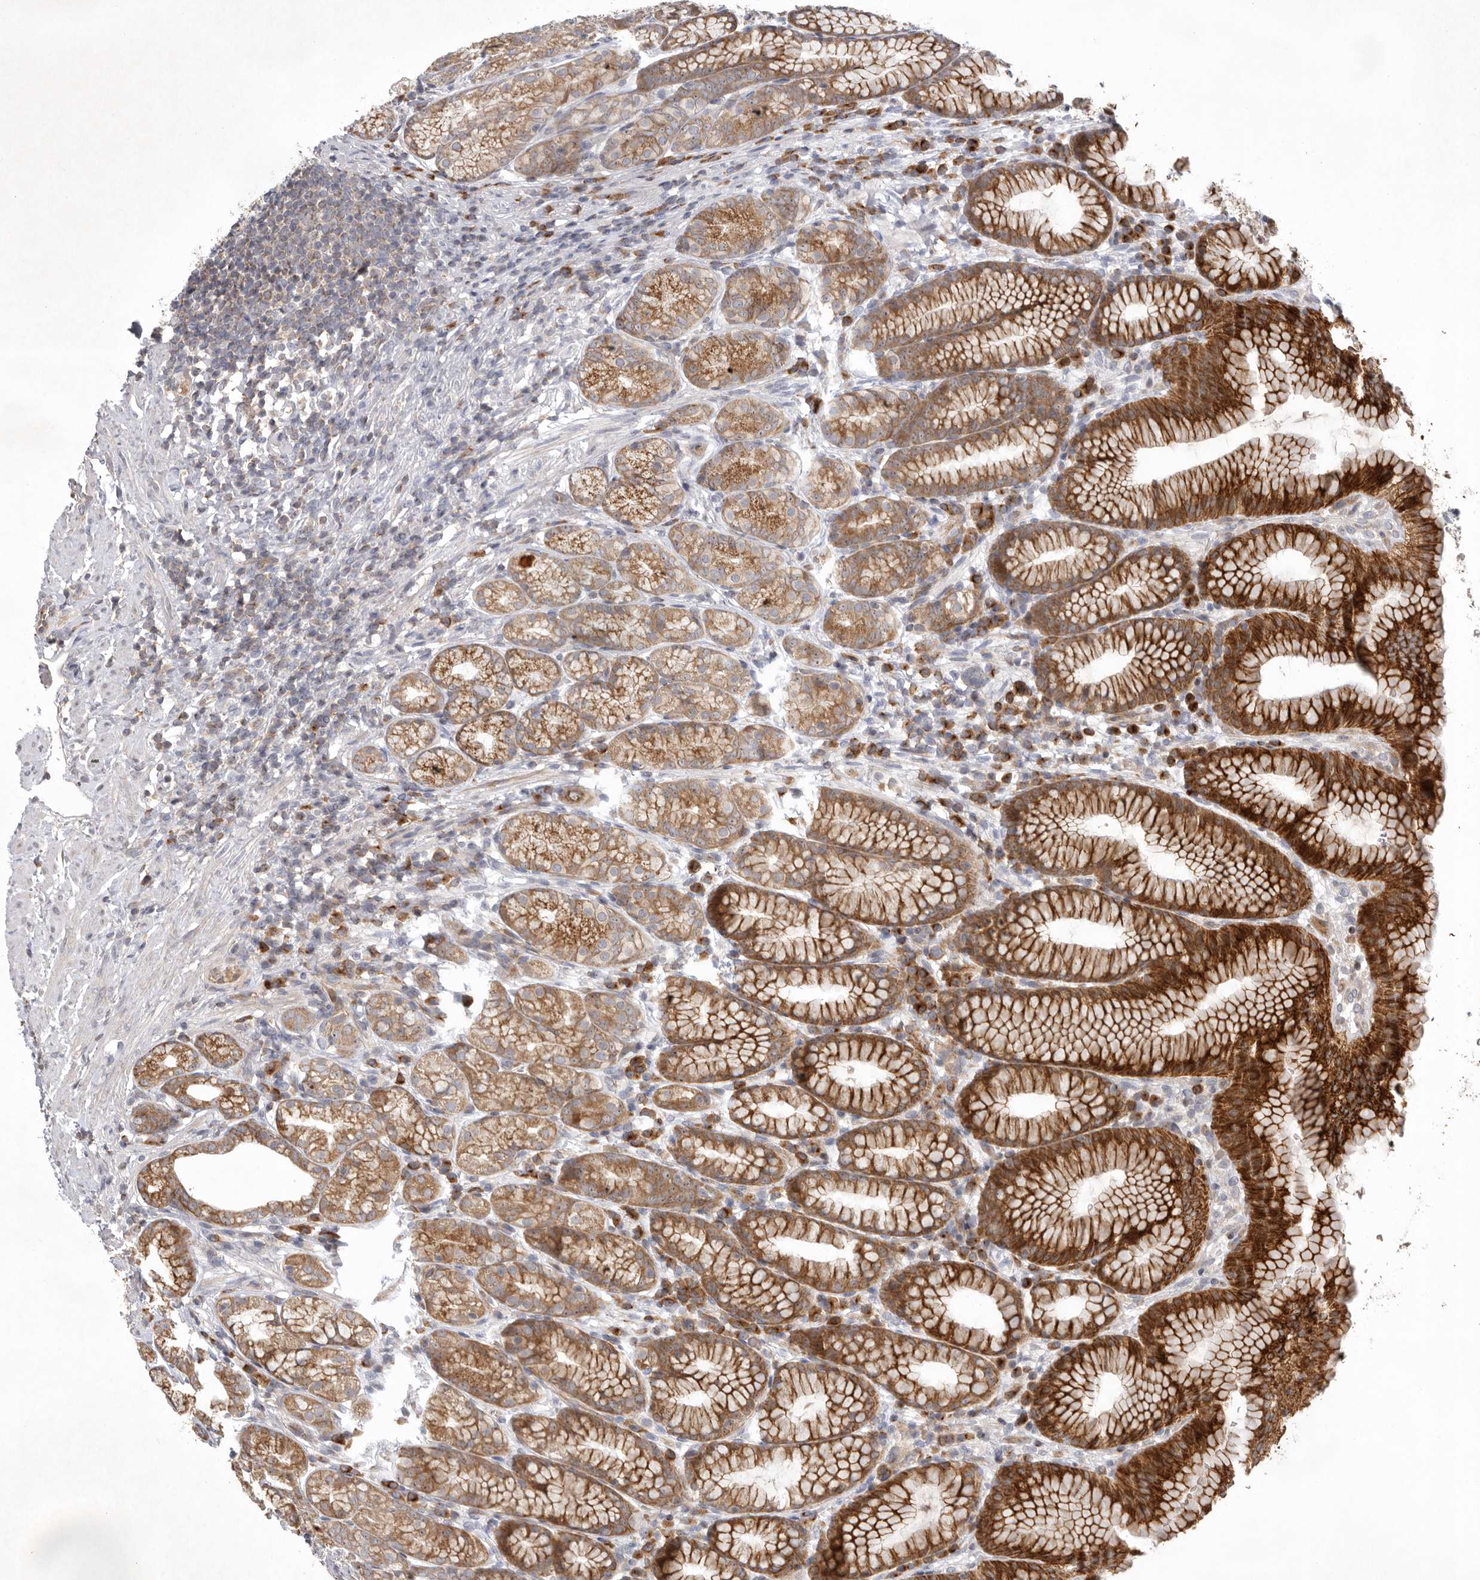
{"staining": {"intensity": "strong", "quantity": "25%-75%", "location": "cytoplasmic/membranous"}, "tissue": "stomach", "cell_type": "Glandular cells", "image_type": "normal", "snomed": [{"axis": "morphology", "description": "Normal tissue, NOS"}, {"axis": "topography", "description": "Stomach"}], "caption": "Brown immunohistochemical staining in benign human stomach shows strong cytoplasmic/membranous expression in about 25%-75% of glandular cells.", "gene": "KIF2B", "patient": {"sex": "male", "age": 42}}